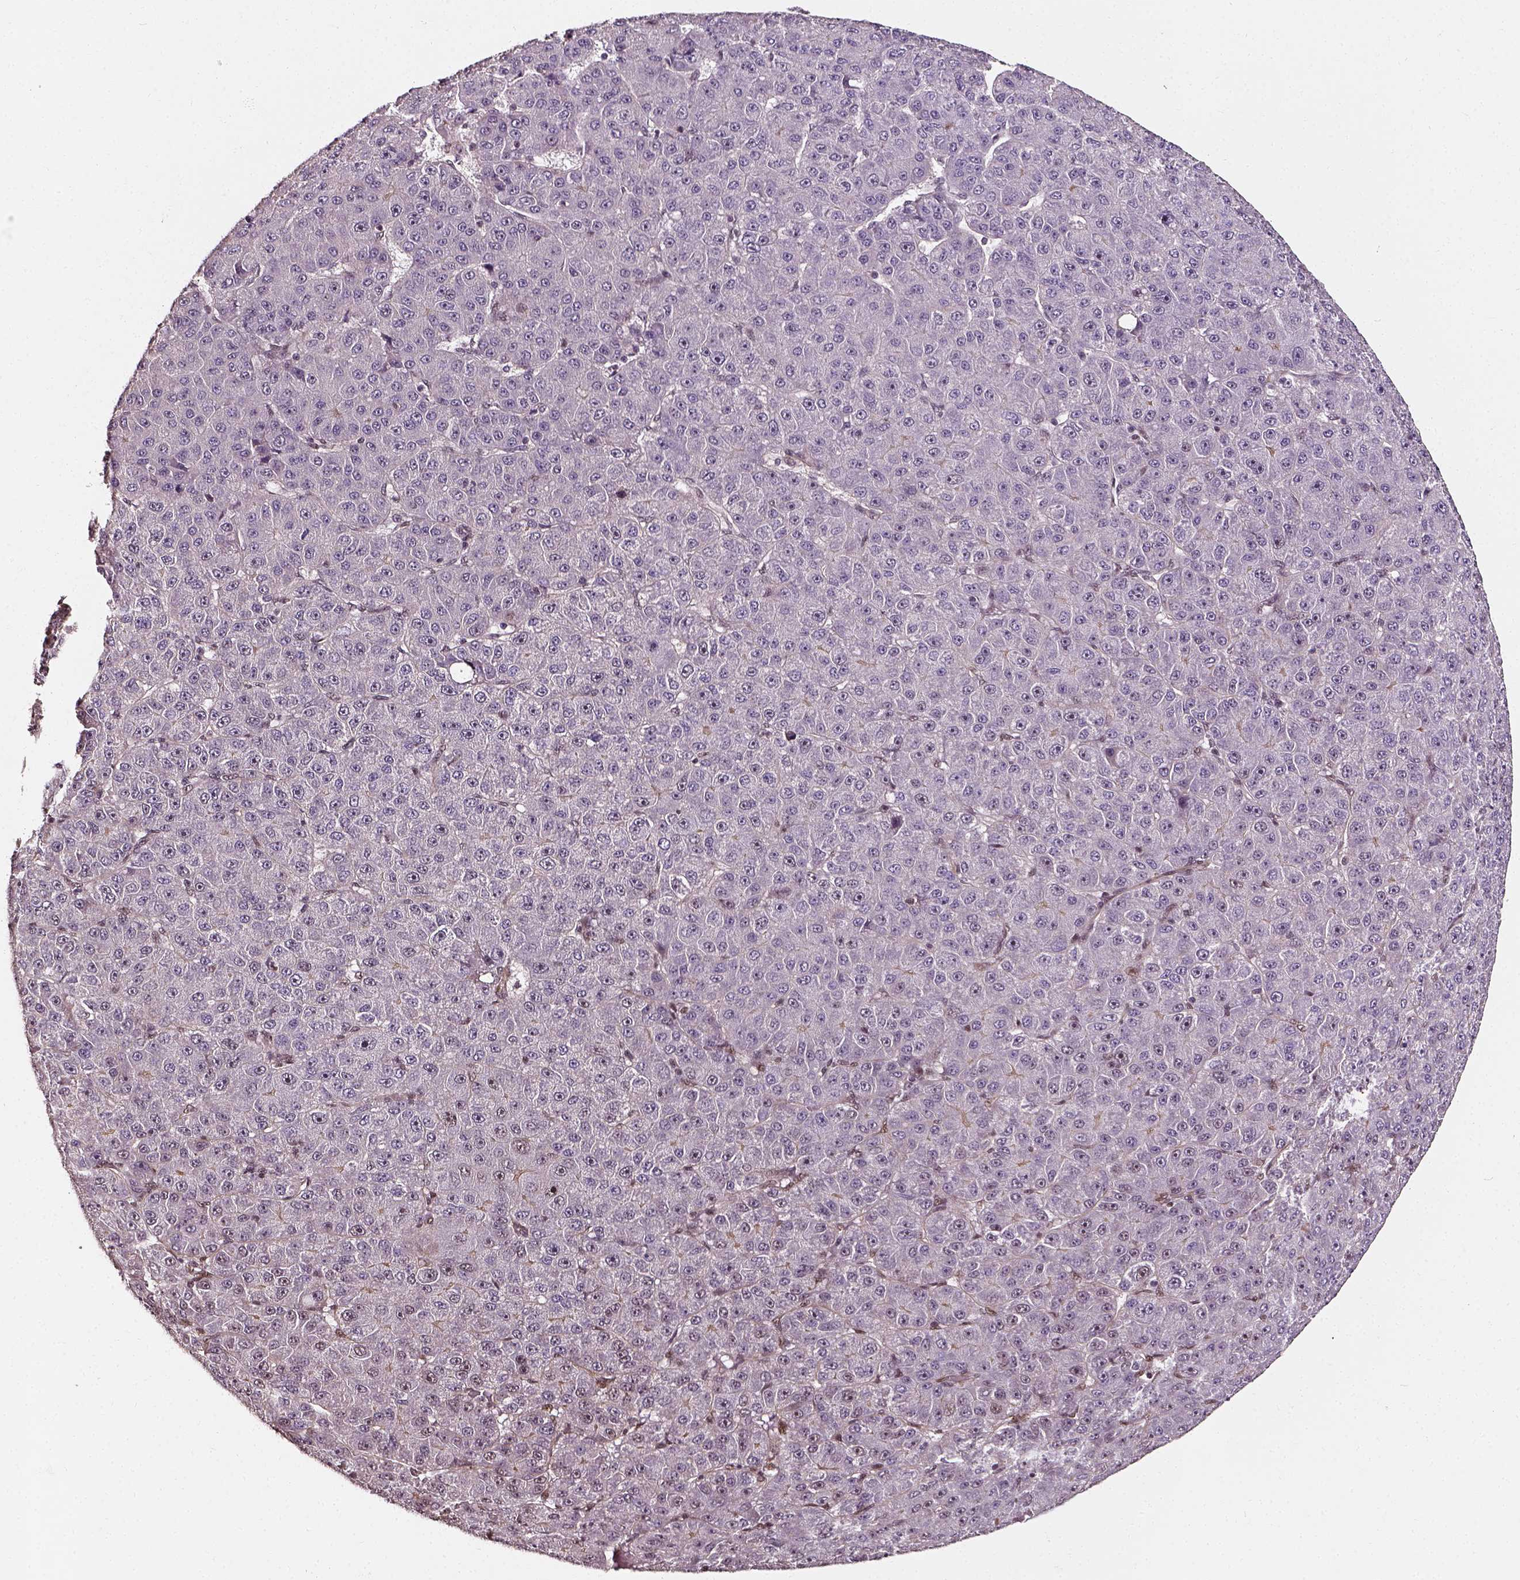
{"staining": {"intensity": "negative", "quantity": "none", "location": "none"}, "tissue": "liver cancer", "cell_type": "Tumor cells", "image_type": "cancer", "snomed": [{"axis": "morphology", "description": "Carcinoma, Hepatocellular, NOS"}, {"axis": "topography", "description": "Liver"}], "caption": "A histopathology image of hepatocellular carcinoma (liver) stained for a protein reveals no brown staining in tumor cells.", "gene": "NACC1", "patient": {"sex": "male", "age": 67}}